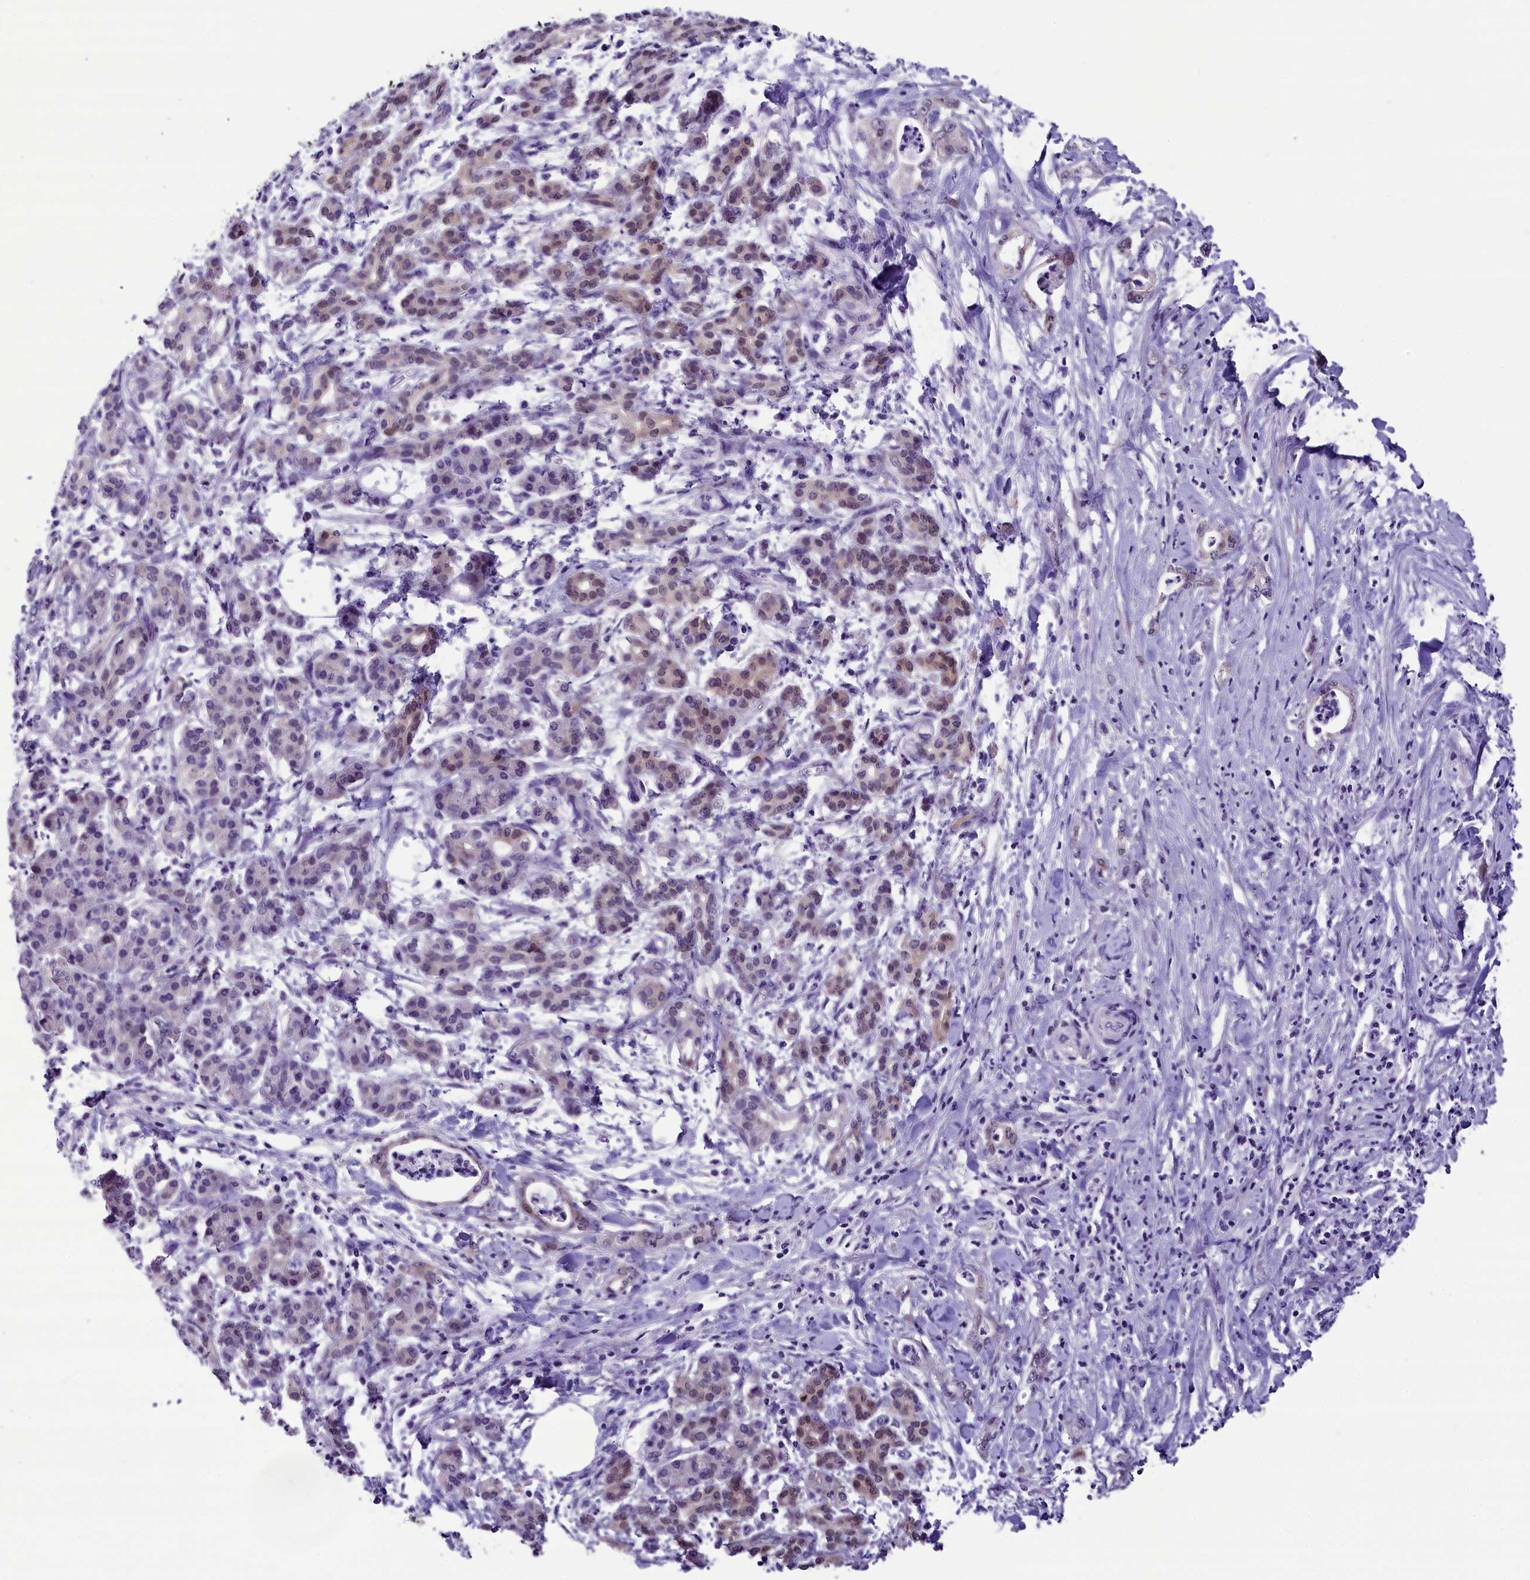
{"staining": {"intensity": "weak", "quantity": "<25%", "location": "nuclear"}, "tissue": "pancreatic cancer", "cell_type": "Tumor cells", "image_type": "cancer", "snomed": [{"axis": "morphology", "description": "Normal tissue, NOS"}, {"axis": "morphology", "description": "Adenocarcinoma, NOS"}, {"axis": "topography", "description": "Pancreas"}], "caption": "Immunohistochemical staining of pancreatic cancer shows no significant expression in tumor cells.", "gene": "PRR15", "patient": {"sex": "female", "age": 55}}